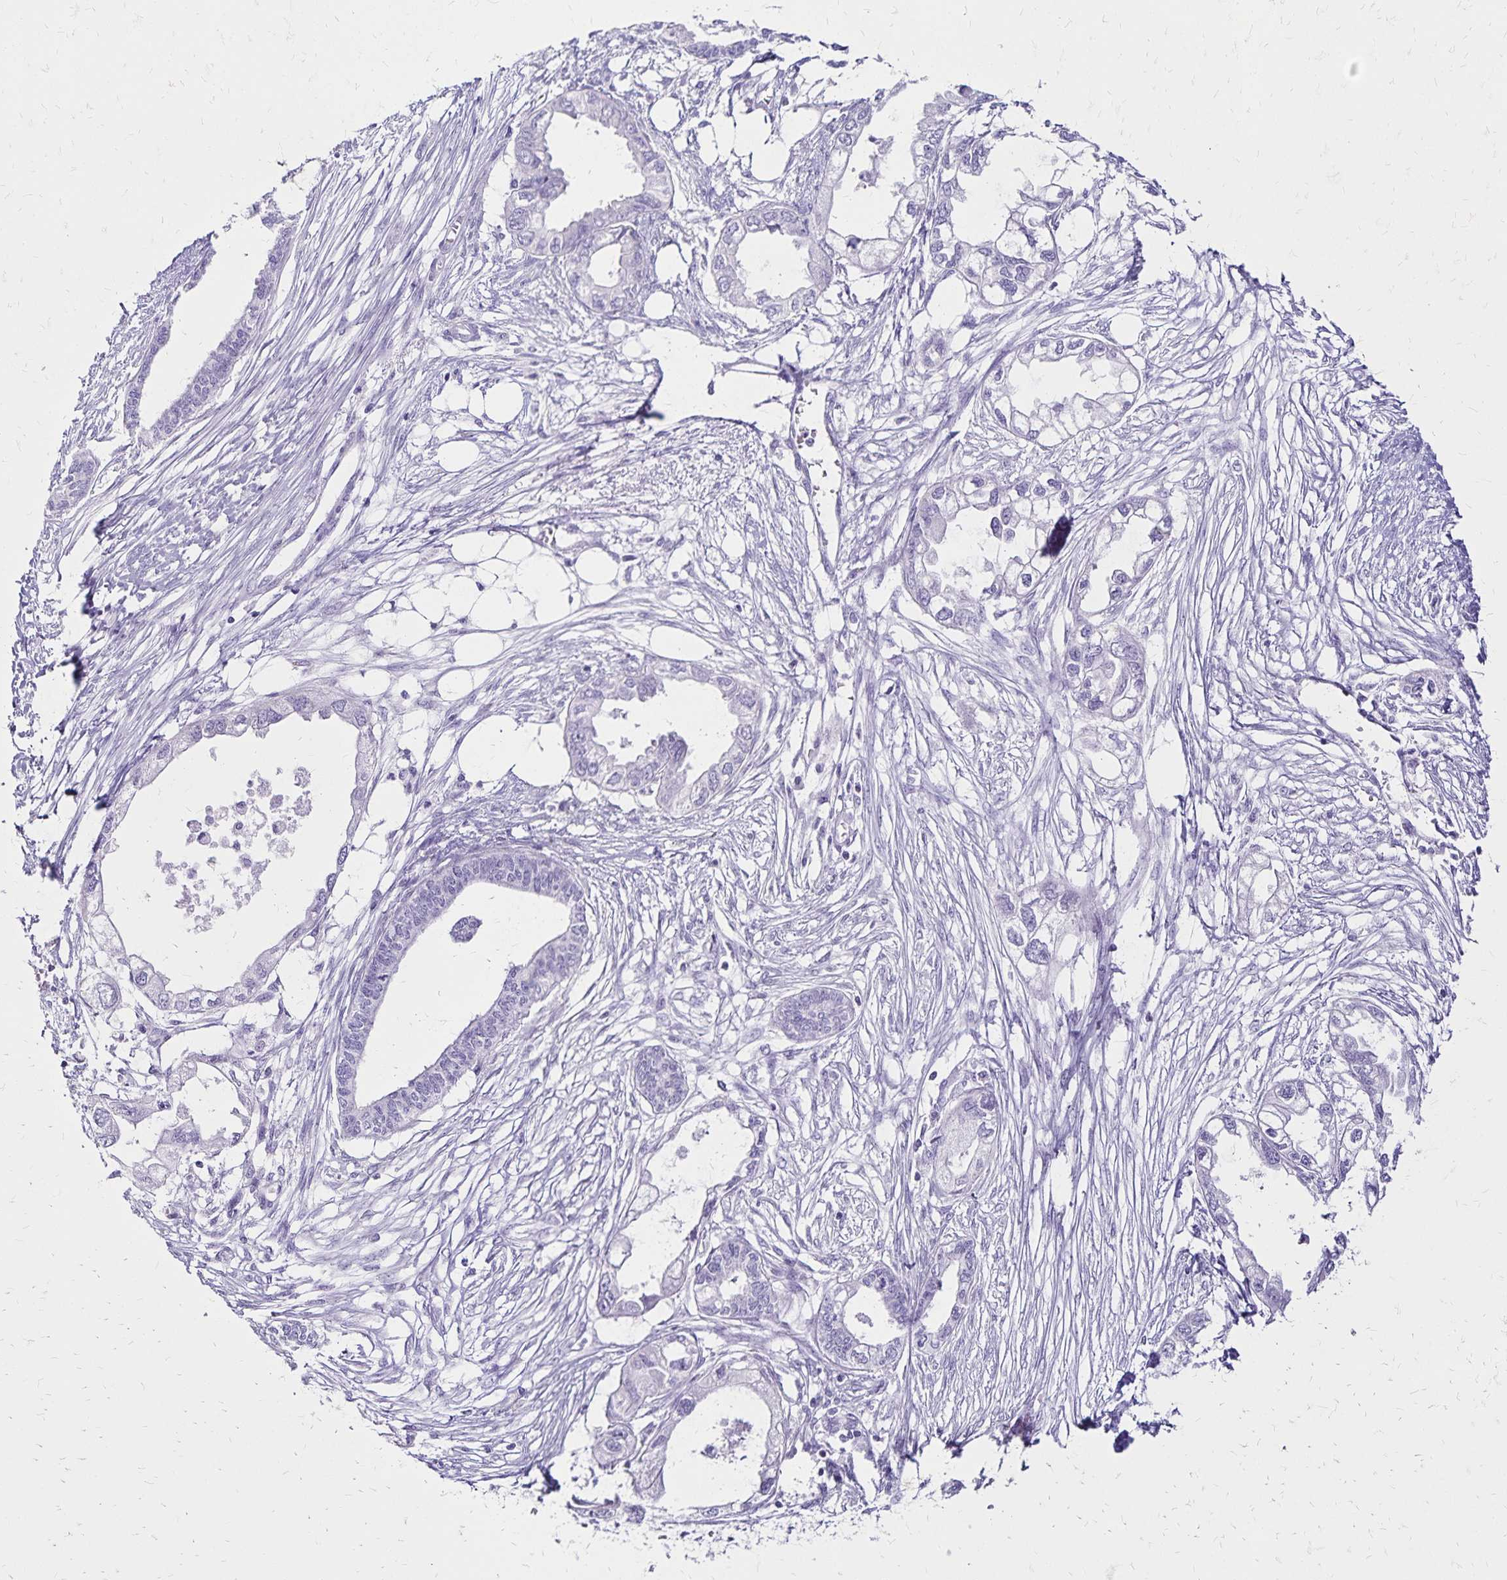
{"staining": {"intensity": "negative", "quantity": "none", "location": "none"}, "tissue": "endometrial cancer", "cell_type": "Tumor cells", "image_type": "cancer", "snomed": [{"axis": "morphology", "description": "Adenocarcinoma, NOS"}, {"axis": "morphology", "description": "Adenocarcinoma, metastatic, NOS"}, {"axis": "topography", "description": "Adipose tissue"}, {"axis": "topography", "description": "Endometrium"}], "caption": "This is a image of immunohistochemistry staining of endometrial cancer, which shows no expression in tumor cells.", "gene": "LIN28B", "patient": {"sex": "female", "age": 67}}